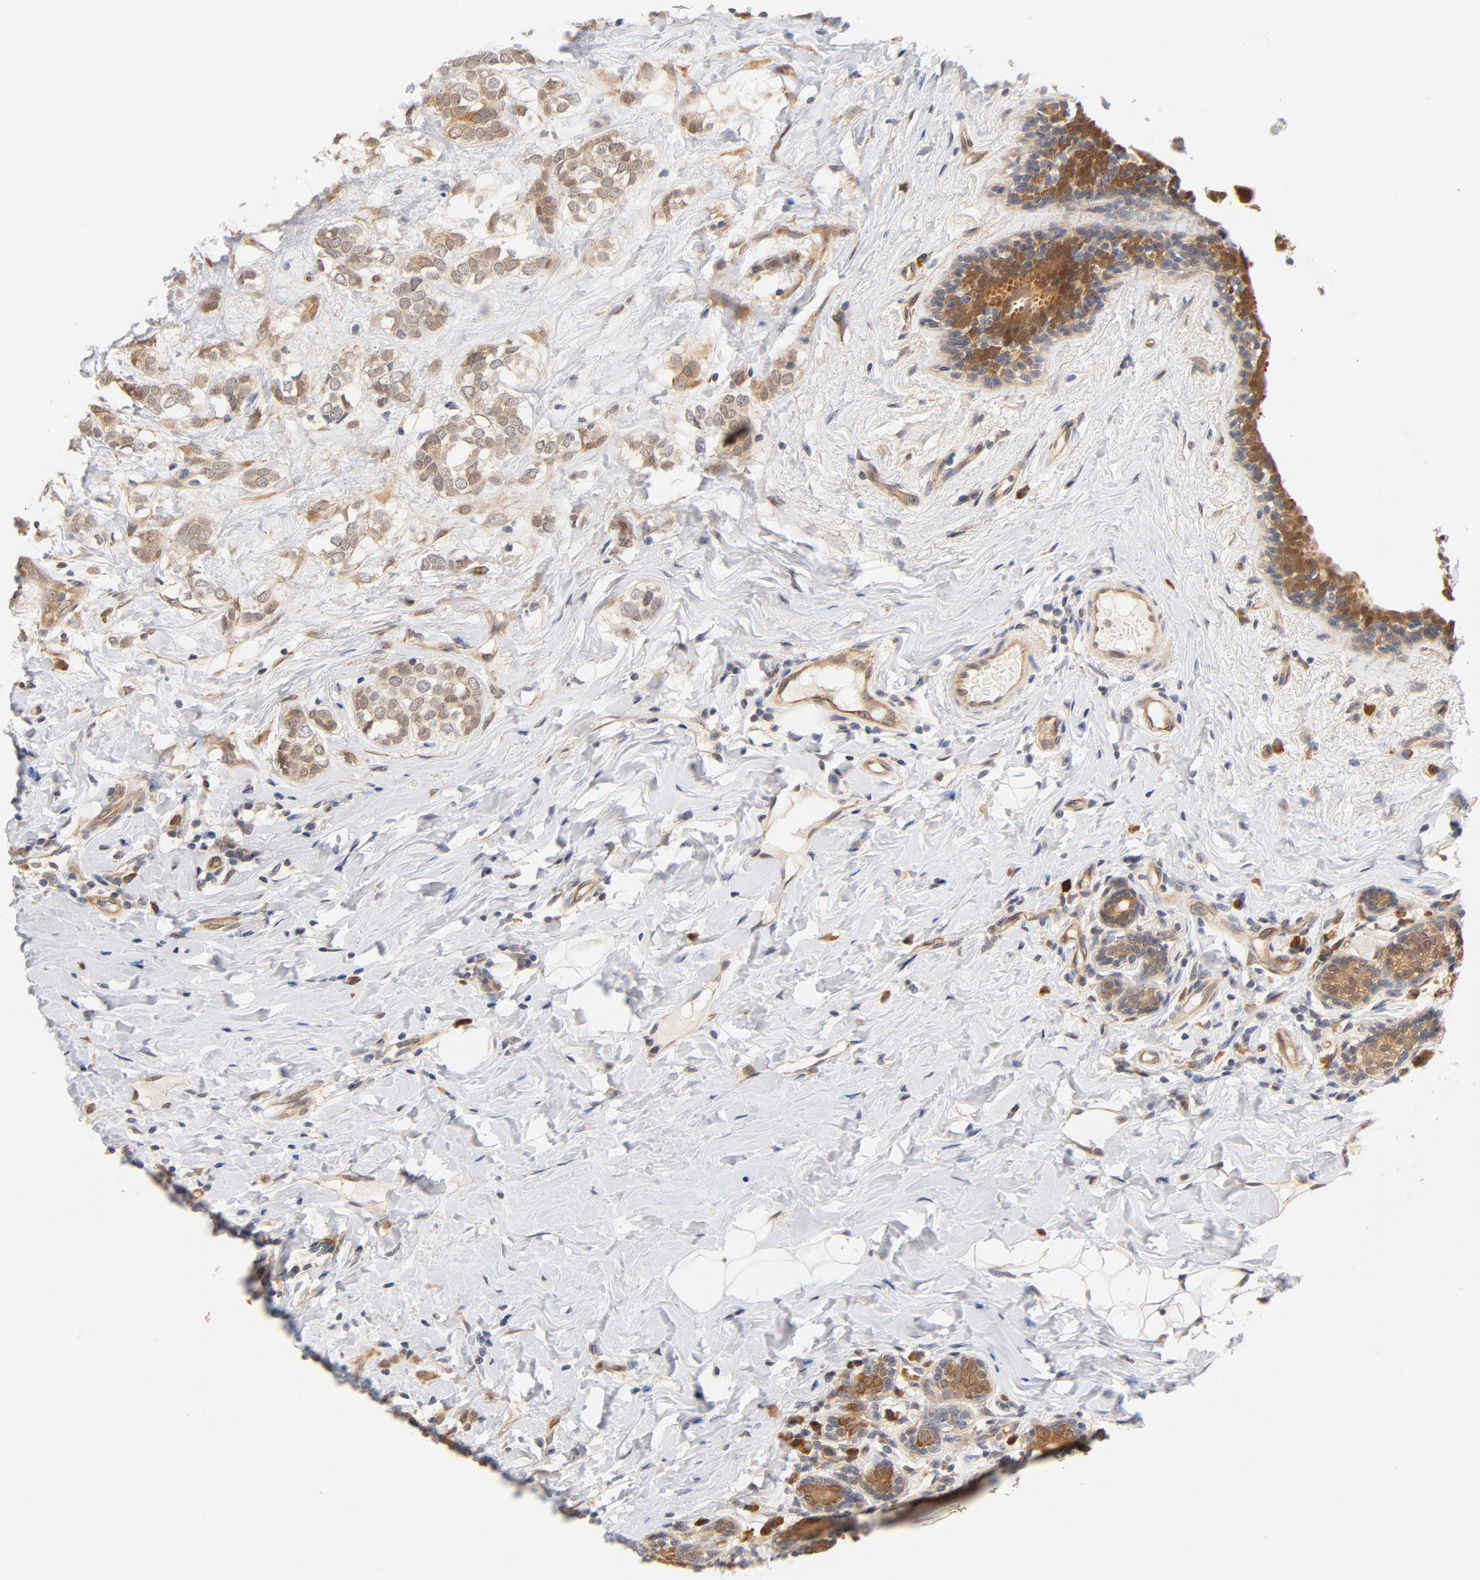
{"staining": {"intensity": "moderate", "quantity": ">75%", "location": "cytoplasmic/membranous"}, "tissue": "breast cancer", "cell_type": "Tumor cells", "image_type": "cancer", "snomed": [{"axis": "morphology", "description": "Normal tissue, NOS"}, {"axis": "morphology", "description": "Lobular carcinoma"}, {"axis": "topography", "description": "Breast"}], "caption": "Tumor cells reveal medium levels of moderate cytoplasmic/membranous positivity in about >75% of cells in breast cancer (lobular carcinoma). (DAB (3,3'-diaminobenzidine) IHC with brightfield microscopy, high magnification).", "gene": "EIF4E", "patient": {"sex": "female", "age": 47}}